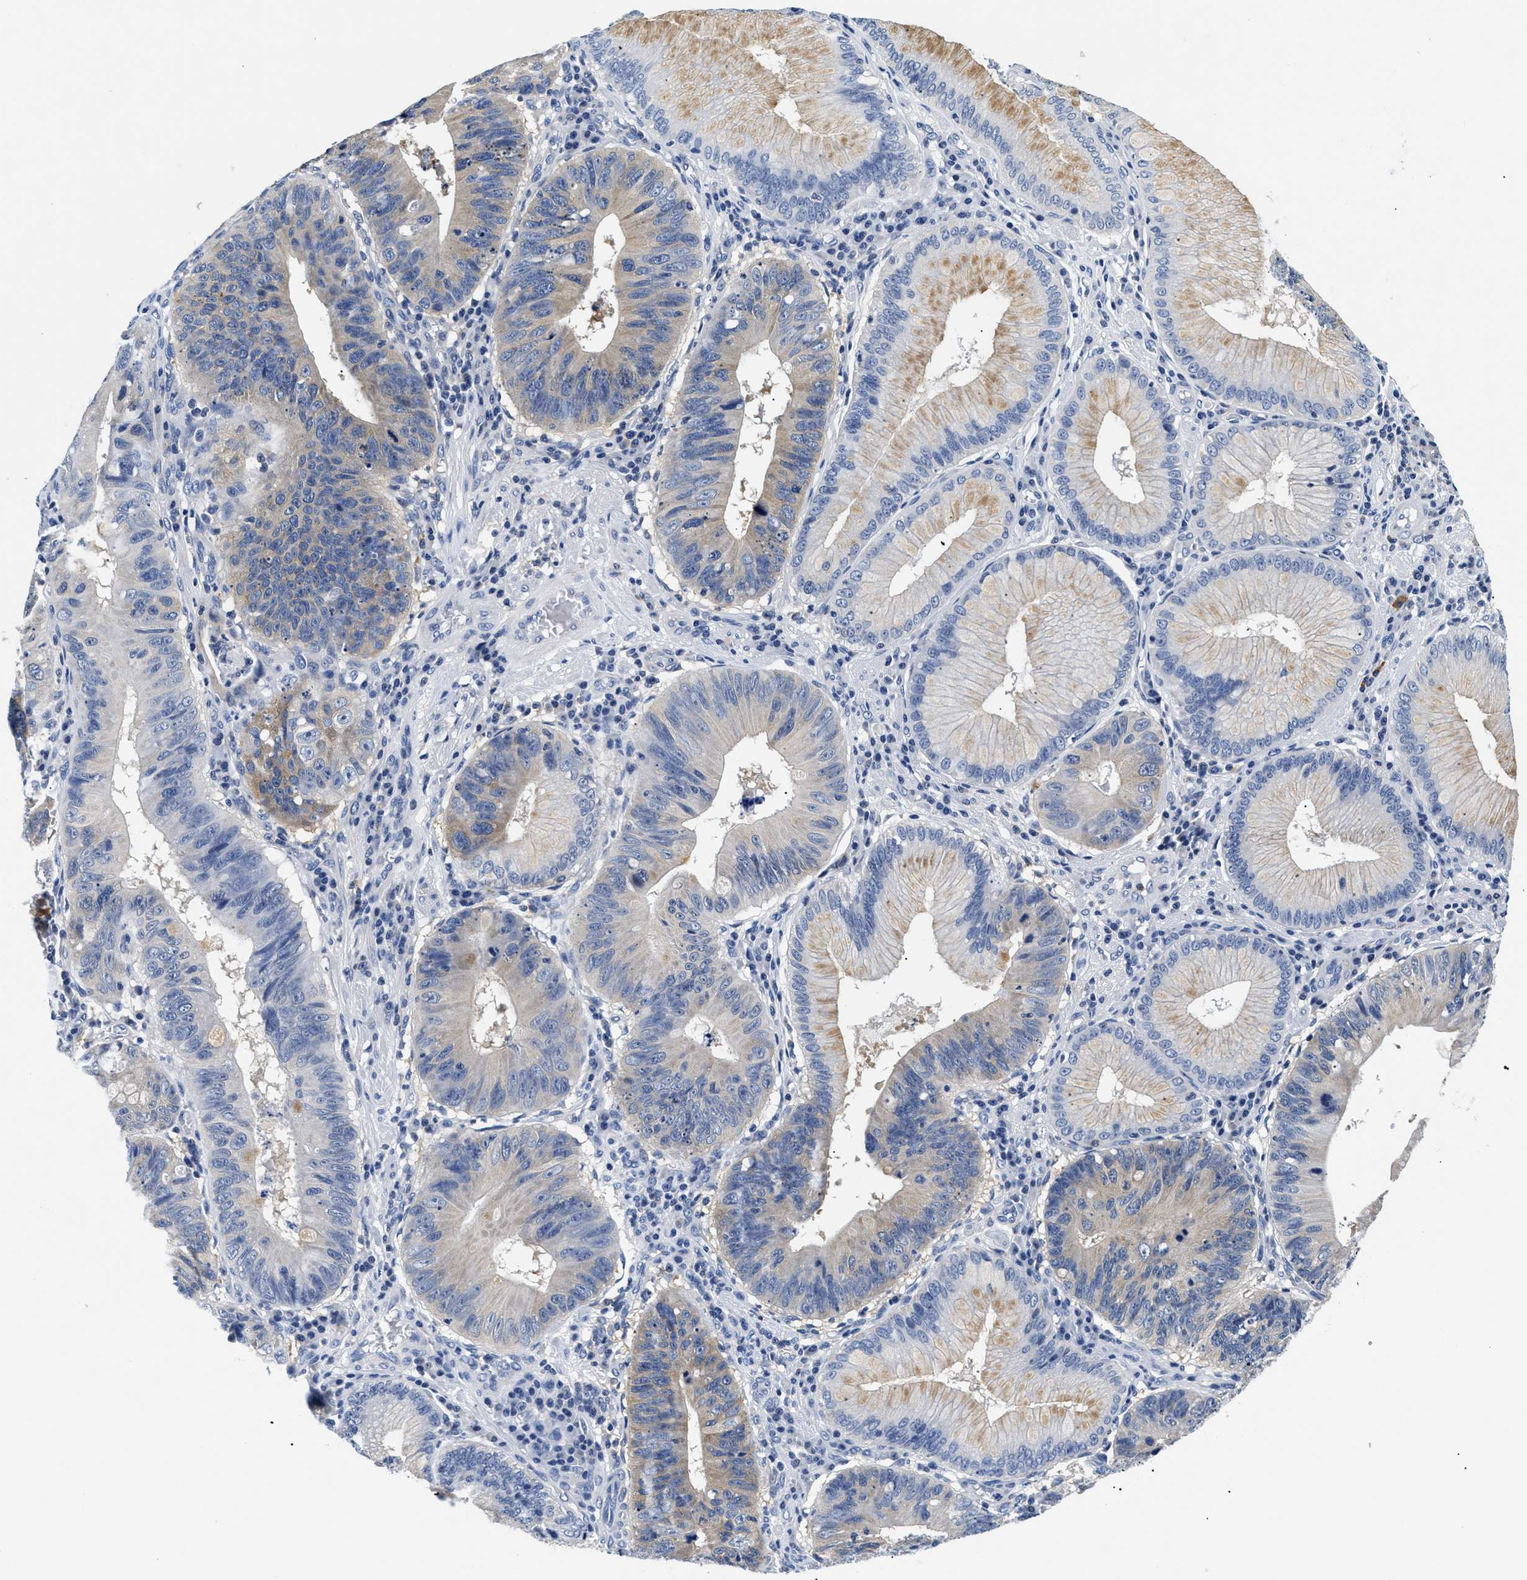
{"staining": {"intensity": "weak", "quantity": "<25%", "location": "cytoplasmic/membranous"}, "tissue": "stomach cancer", "cell_type": "Tumor cells", "image_type": "cancer", "snomed": [{"axis": "morphology", "description": "Adenocarcinoma, NOS"}, {"axis": "topography", "description": "Stomach"}], "caption": "A micrograph of stomach cancer (adenocarcinoma) stained for a protein exhibits no brown staining in tumor cells.", "gene": "MEA1", "patient": {"sex": "male", "age": 59}}